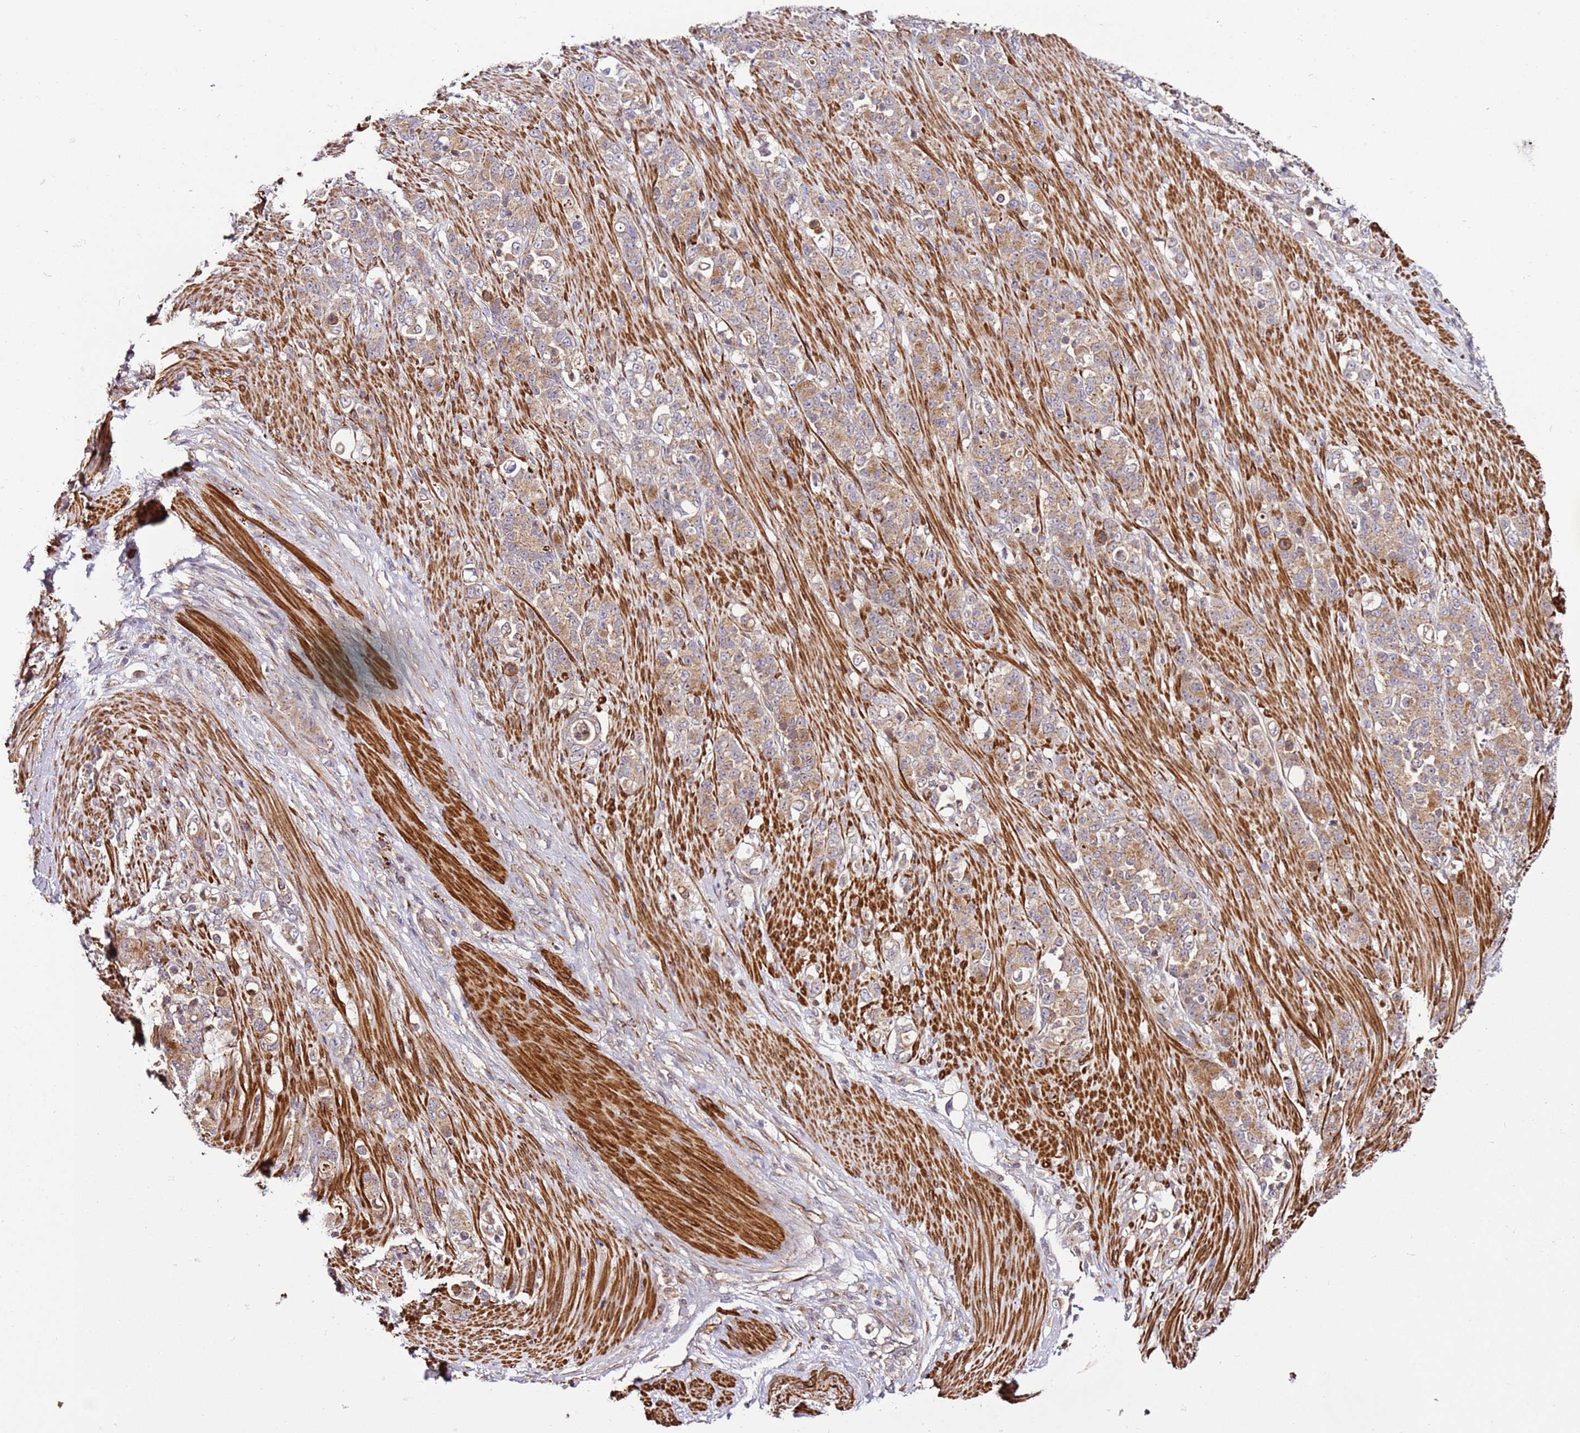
{"staining": {"intensity": "moderate", "quantity": ">75%", "location": "cytoplasmic/membranous"}, "tissue": "stomach cancer", "cell_type": "Tumor cells", "image_type": "cancer", "snomed": [{"axis": "morphology", "description": "Normal tissue, NOS"}, {"axis": "morphology", "description": "Adenocarcinoma, NOS"}, {"axis": "topography", "description": "Stomach"}], "caption": "Stomach cancer was stained to show a protein in brown. There is medium levels of moderate cytoplasmic/membranous expression in about >75% of tumor cells. (IHC, brightfield microscopy, high magnification).", "gene": "PVRIG", "patient": {"sex": "female", "age": 79}}